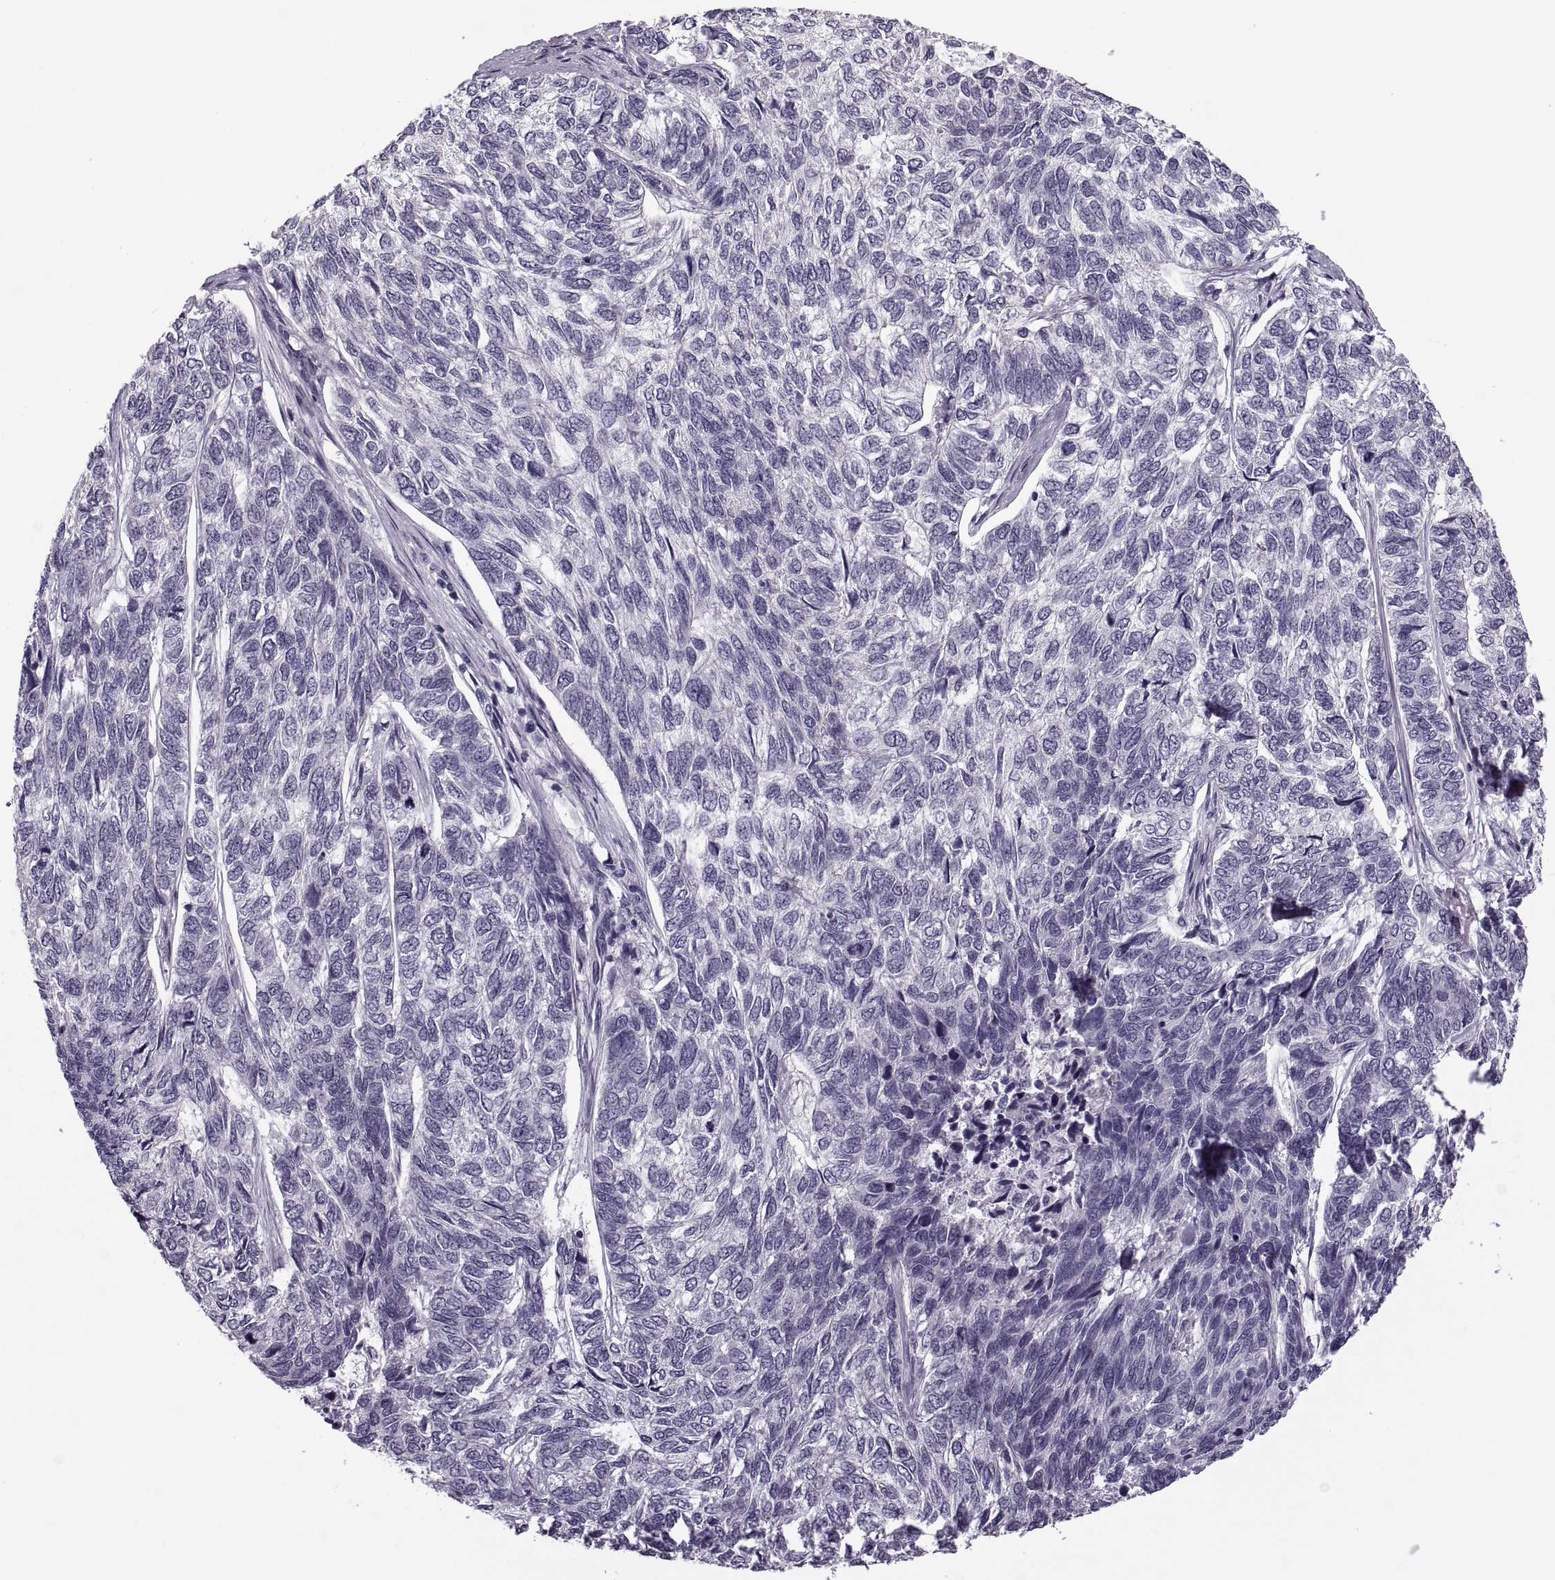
{"staining": {"intensity": "negative", "quantity": "none", "location": "none"}, "tissue": "skin cancer", "cell_type": "Tumor cells", "image_type": "cancer", "snomed": [{"axis": "morphology", "description": "Basal cell carcinoma"}, {"axis": "topography", "description": "Skin"}], "caption": "Skin cancer (basal cell carcinoma) stained for a protein using immunohistochemistry (IHC) displays no positivity tumor cells.", "gene": "PRSS54", "patient": {"sex": "female", "age": 65}}